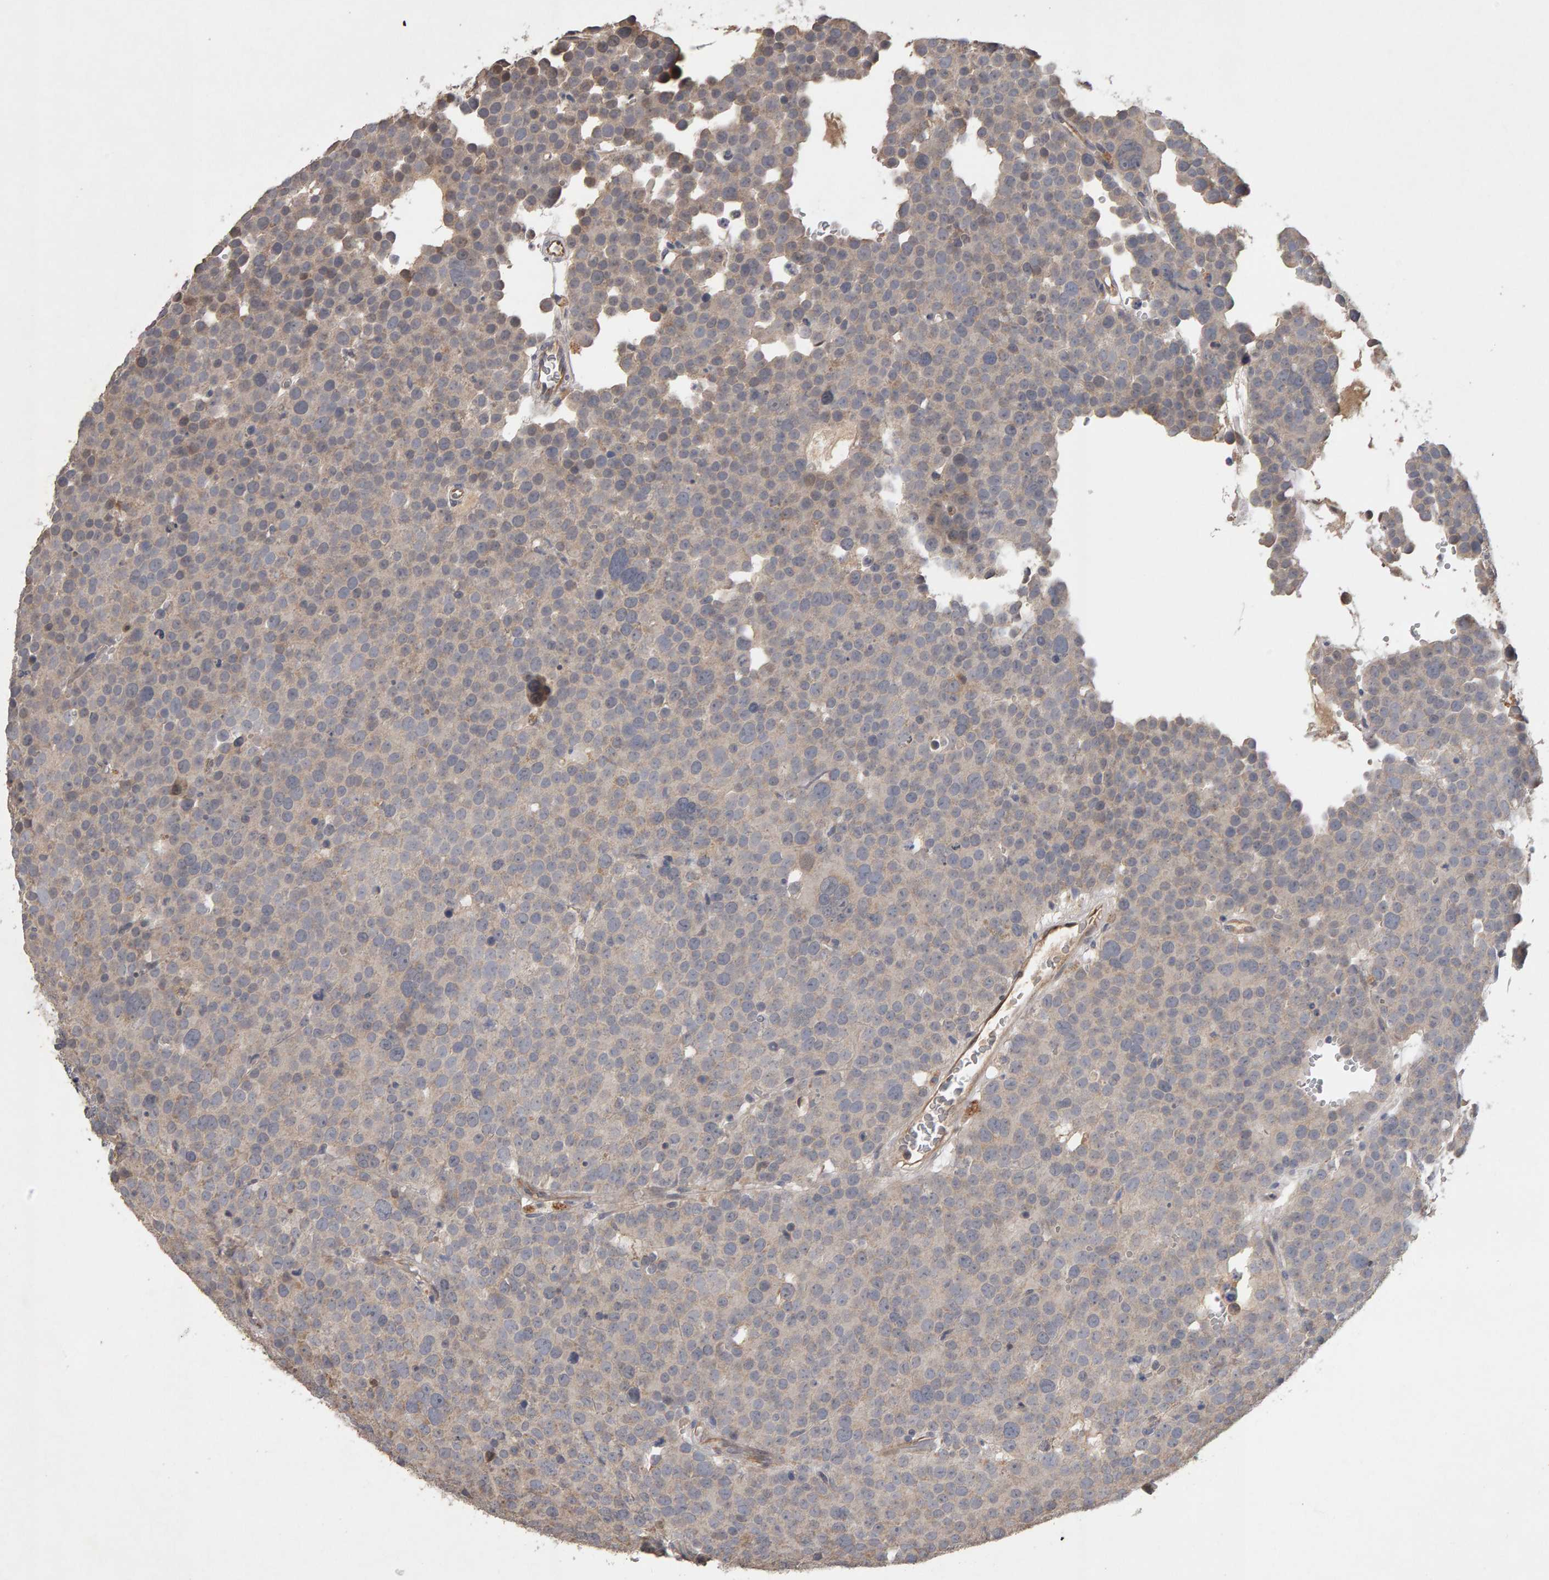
{"staining": {"intensity": "weak", "quantity": "25%-75%", "location": "cytoplasmic/membranous"}, "tissue": "testis cancer", "cell_type": "Tumor cells", "image_type": "cancer", "snomed": [{"axis": "morphology", "description": "Seminoma, NOS"}, {"axis": "topography", "description": "Testis"}], "caption": "Protein staining of seminoma (testis) tissue demonstrates weak cytoplasmic/membranous staining in approximately 25%-75% of tumor cells.", "gene": "COASY", "patient": {"sex": "male", "age": 71}}